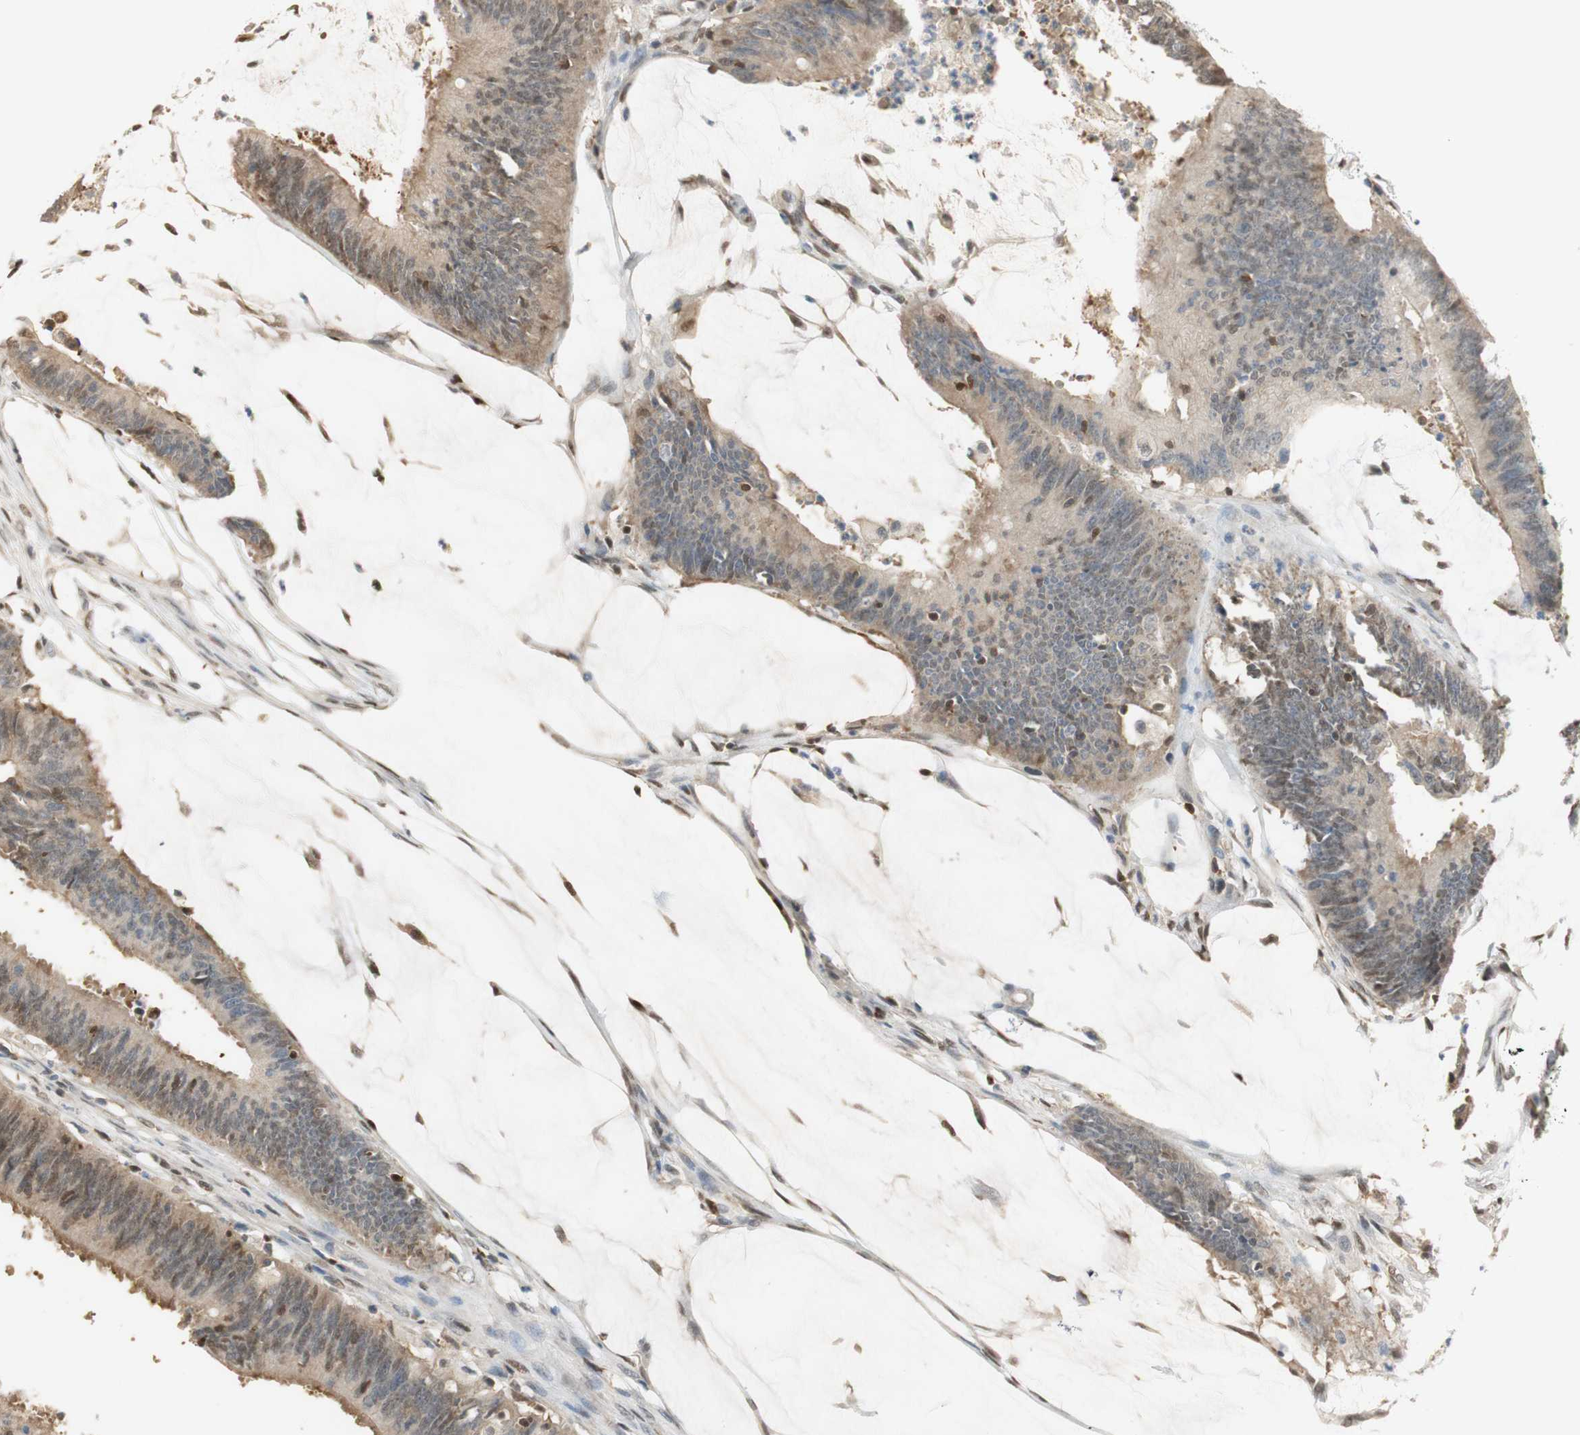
{"staining": {"intensity": "weak", "quantity": "25%-75%", "location": "cytoplasmic/membranous,nuclear"}, "tissue": "colorectal cancer", "cell_type": "Tumor cells", "image_type": "cancer", "snomed": [{"axis": "morphology", "description": "Adenocarcinoma, NOS"}, {"axis": "topography", "description": "Rectum"}], "caption": "Immunohistochemical staining of human colorectal cancer reveals low levels of weak cytoplasmic/membranous and nuclear protein positivity in about 25%-75% of tumor cells.", "gene": "NAP1L4", "patient": {"sex": "female", "age": 66}}